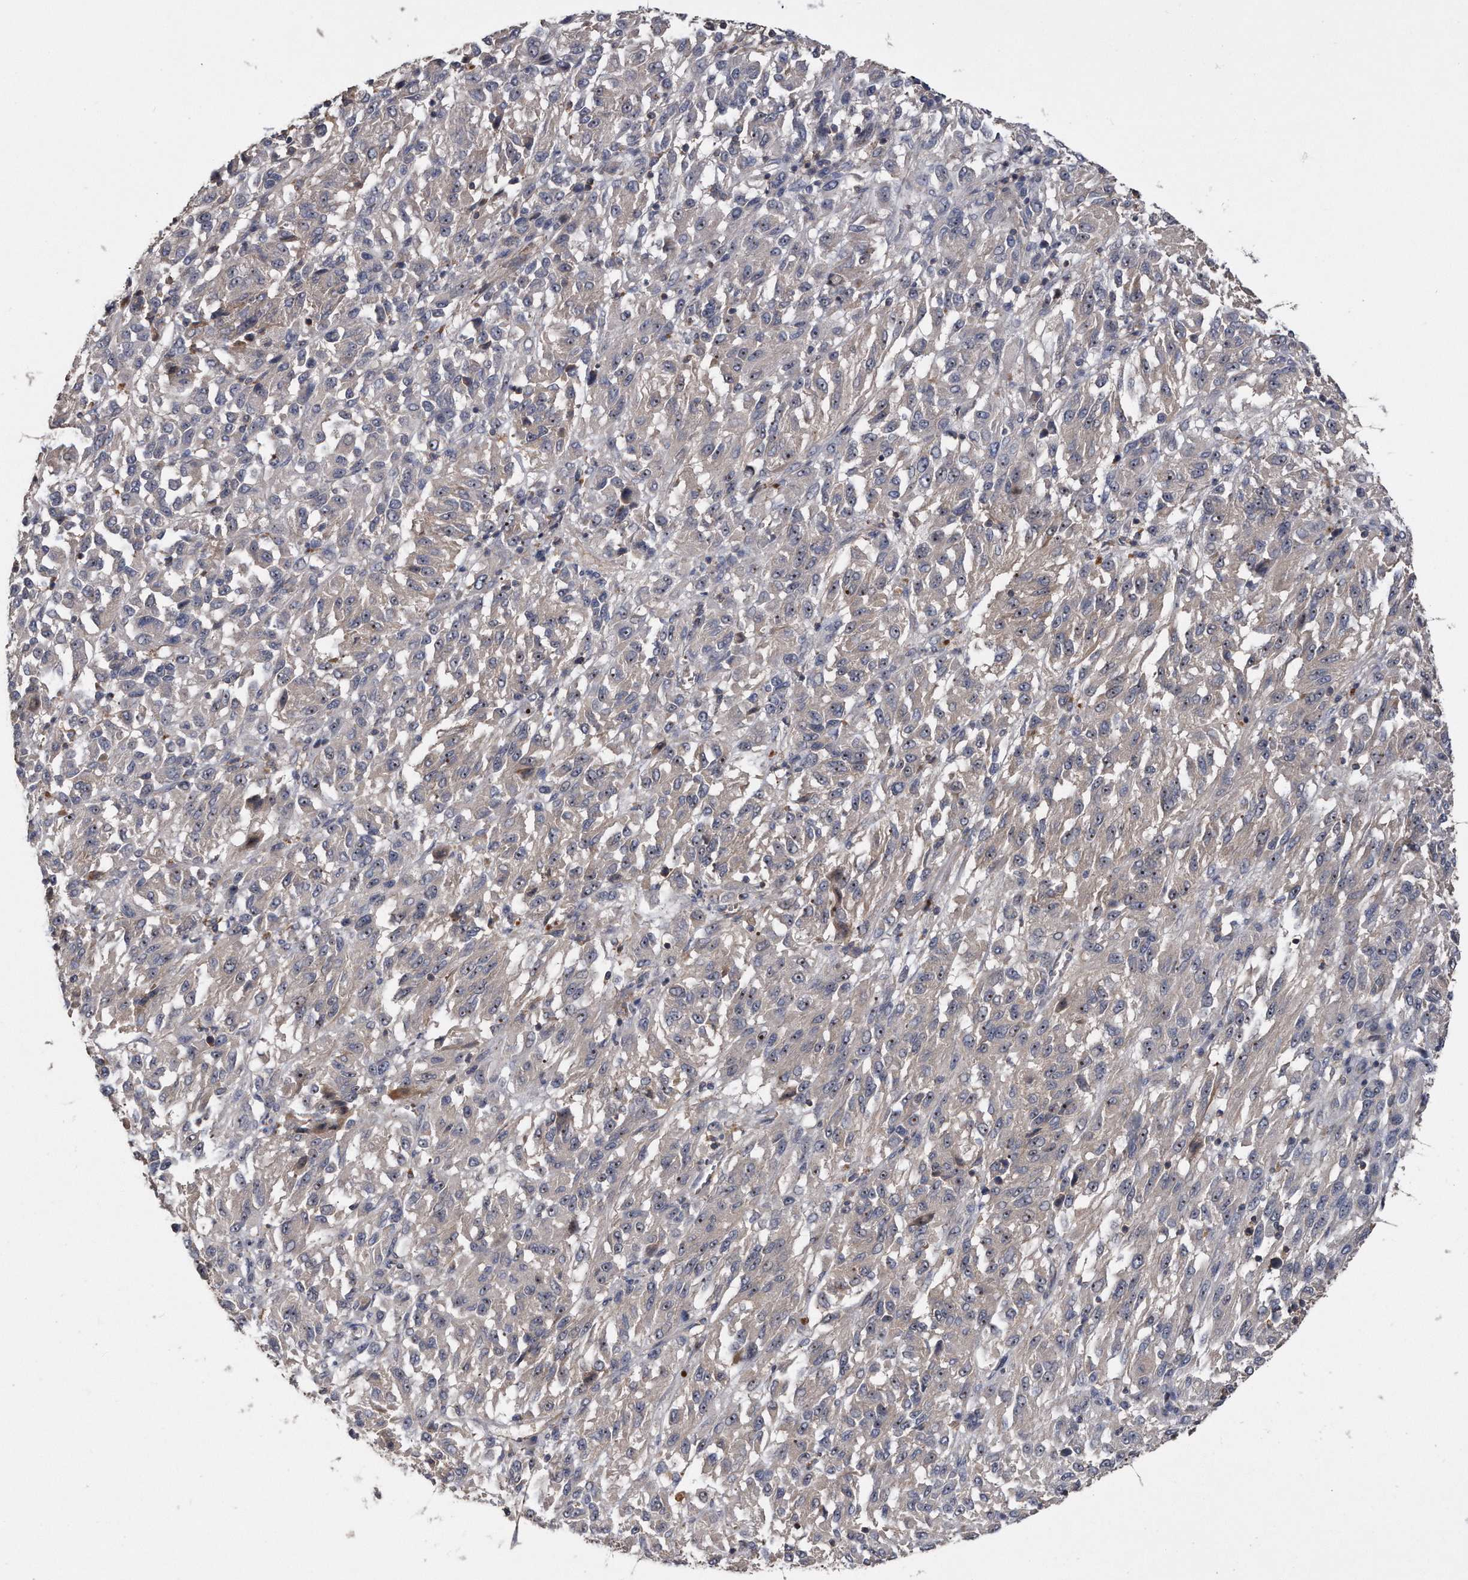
{"staining": {"intensity": "weak", "quantity": "<25%", "location": "nuclear"}, "tissue": "melanoma", "cell_type": "Tumor cells", "image_type": "cancer", "snomed": [{"axis": "morphology", "description": "Malignant melanoma, Metastatic site"}, {"axis": "topography", "description": "Lung"}], "caption": "A micrograph of melanoma stained for a protein reveals no brown staining in tumor cells.", "gene": "KCND3", "patient": {"sex": "male", "age": 64}}